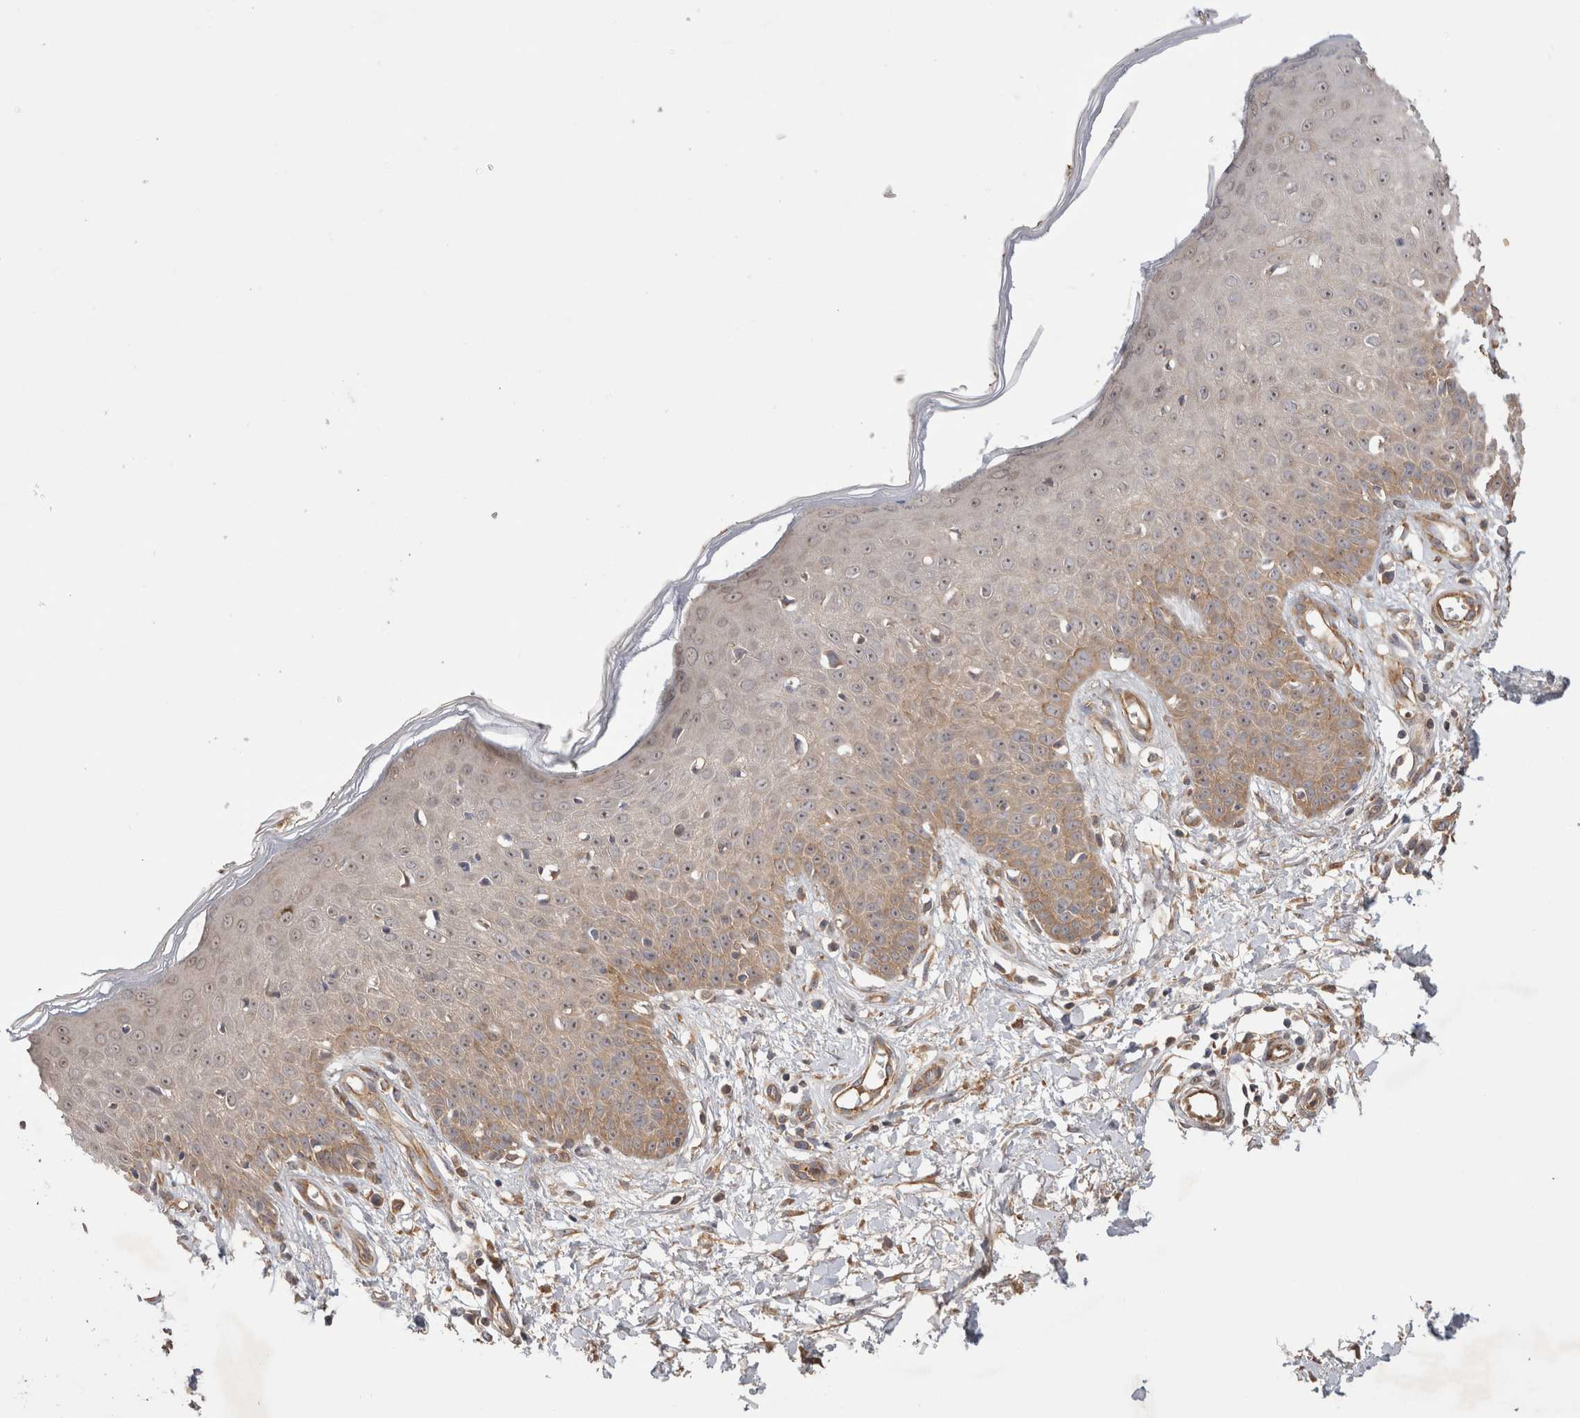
{"staining": {"intensity": "moderate", "quantity": ">75%", "location": "cytoplasmic/membranous"}, "tissue": "skin", "cell_type": "Fibroblasts", "image_type": "normal", "snomed": [{"axis": "morphology", "description": "Normal tissue, NOS"}, {"axis": "morphology", "description": "Inflammation, NOS"}, {"axis": "topography", "description": "Skin"}], "caption": "DAB immunohistochemical staining of normal human skin displays moderate cytoplasmic/membranous protein staining in about >75% of fibroblasts. The protein is shown in brown color, while the nuclei are stained blue.", "gene": "C8orf44", "patient": {"sex": "female", "age": 44}}